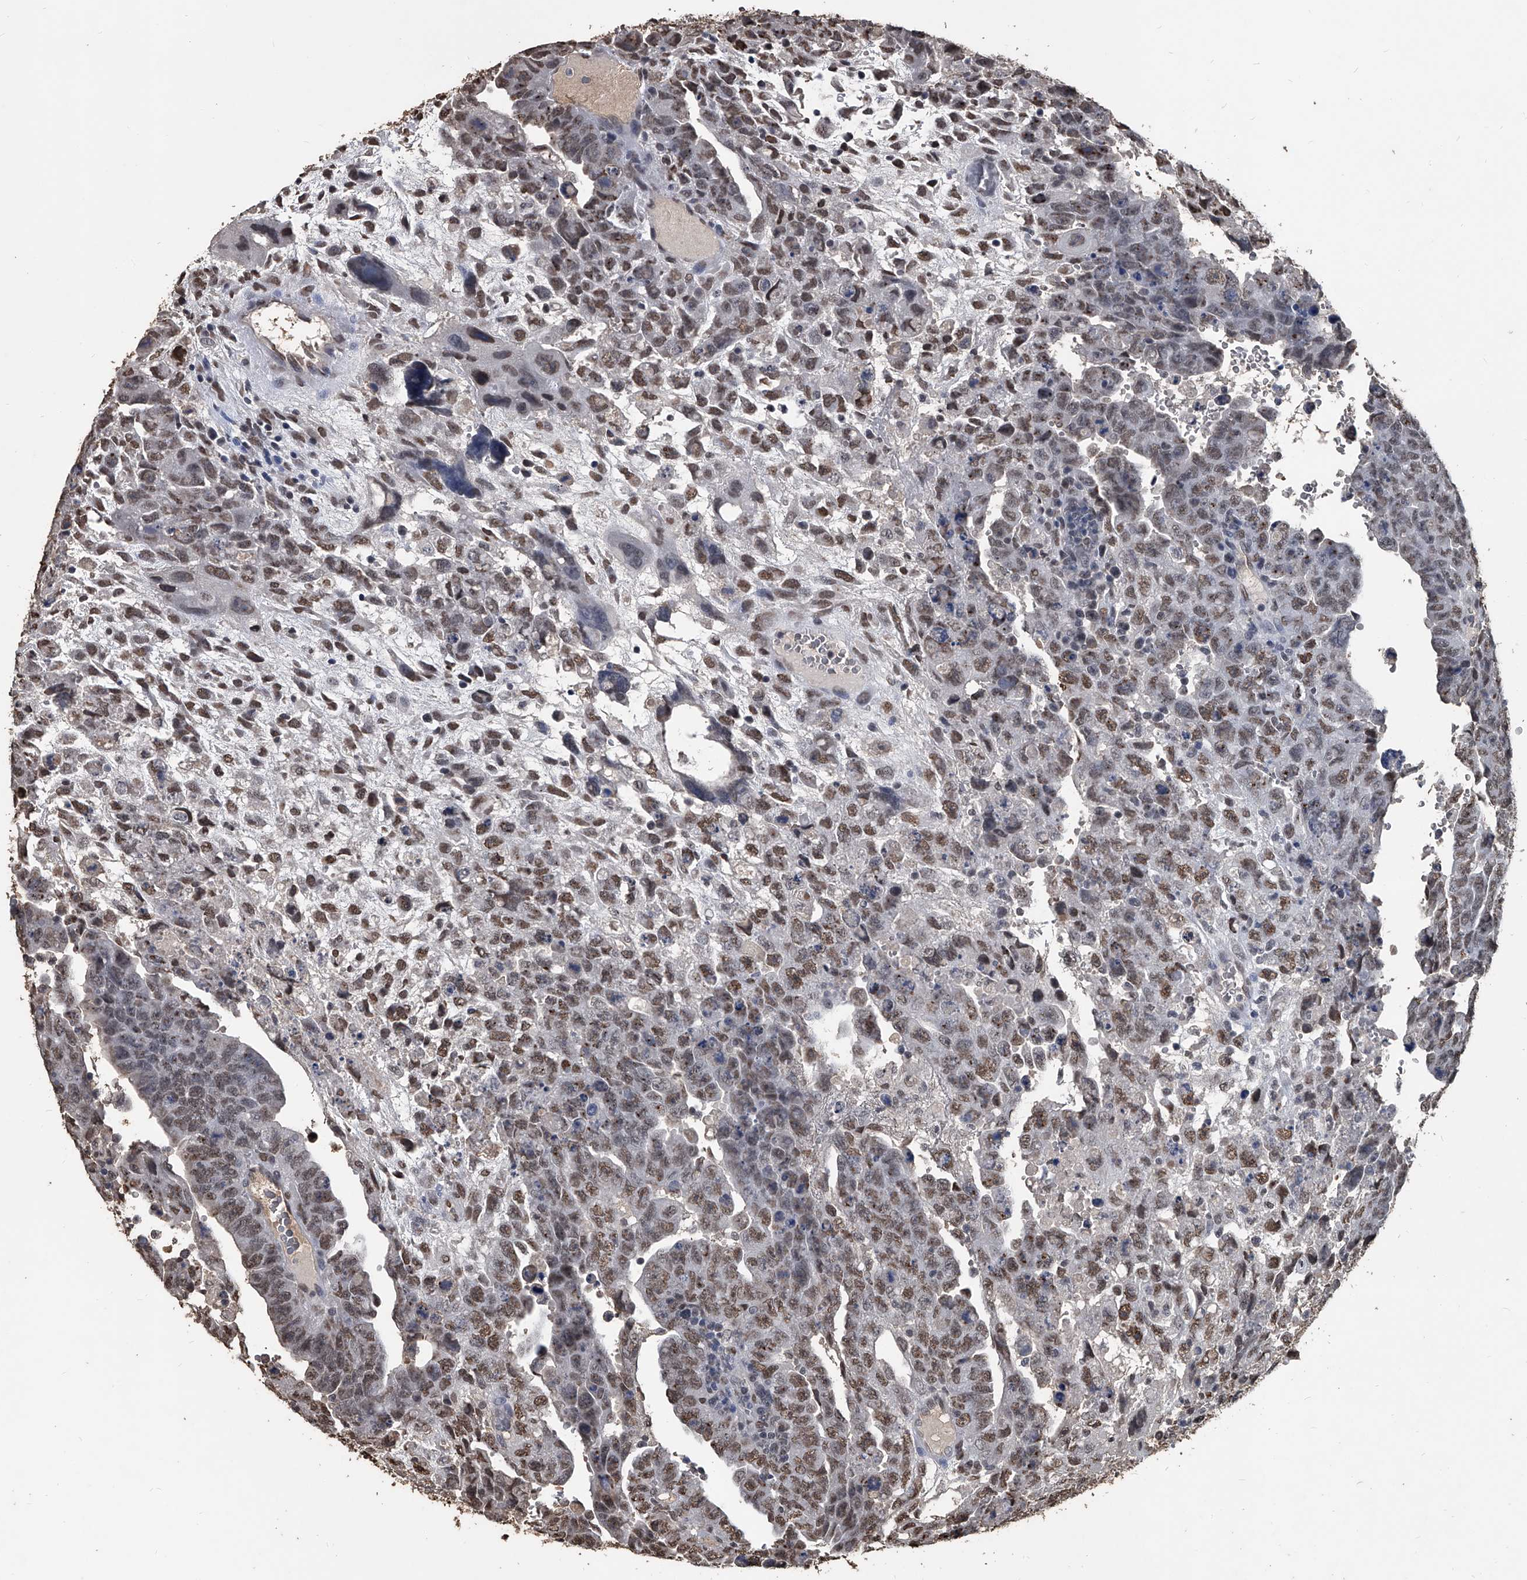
{"staining": {"intensity": "moderate", "quantity": ">75%", "location": "nuclear"}, "tissue": "testis cancer", "cell_type": "Tumor cells", "image_type": "cancer", "snomed": [{"axis": "morphology", "description": "Carcinoma, Embryonal, NOS"}, {"axis": "topography", "description": "Testis"}], "caption": "About >75% of tumor cells in testis cancer (embryonal carcinoma) exhibit moderate nuclear protein staining as visualized by brown immunohistochemical staining.", "gene": "MATR3", "patient": {"sex": "male", "age": 28}}